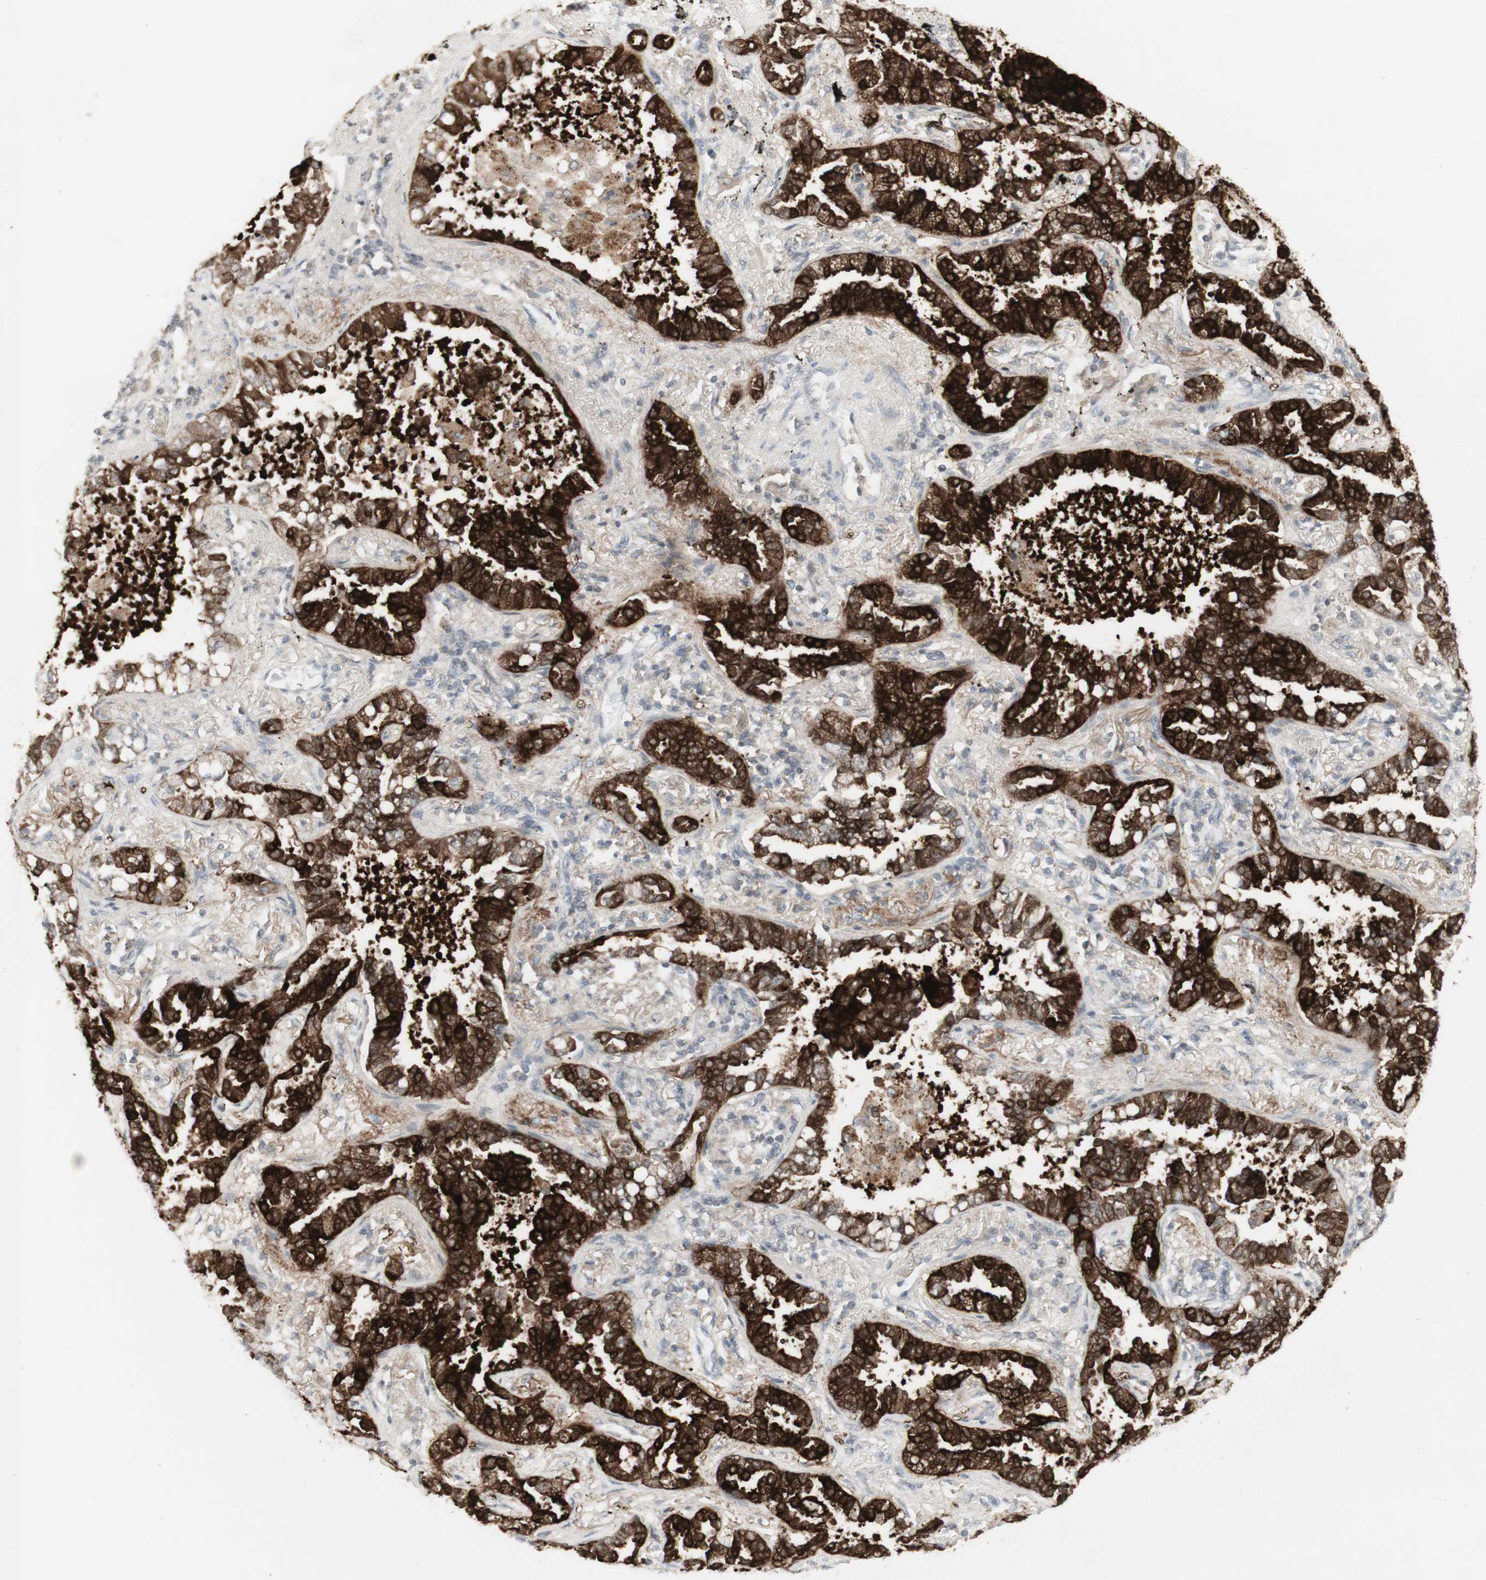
{"staining": {"intensity": "moderate", "quantity": ">75%", "location": "cytoplasmic/membranous"}, "tissue": "lung cancer", "cell_type": "Tumor cells", "image_type": "cancer", "snomed": [{"axis": "morphology", "description": "Normal tissue, NOS"}, {"axis": "morphology", "description": "Adenocarcinoma, NOS"}, {"axis": "topography", "description": "Lung"}], "caption": "Moderate cytoplasmic/membranous expression is identified in approximately >75% of tumor cells in adenocarcinoma (lung).", "gene": "C1orf116", "patient": {"sex": "male", "age": 59}}